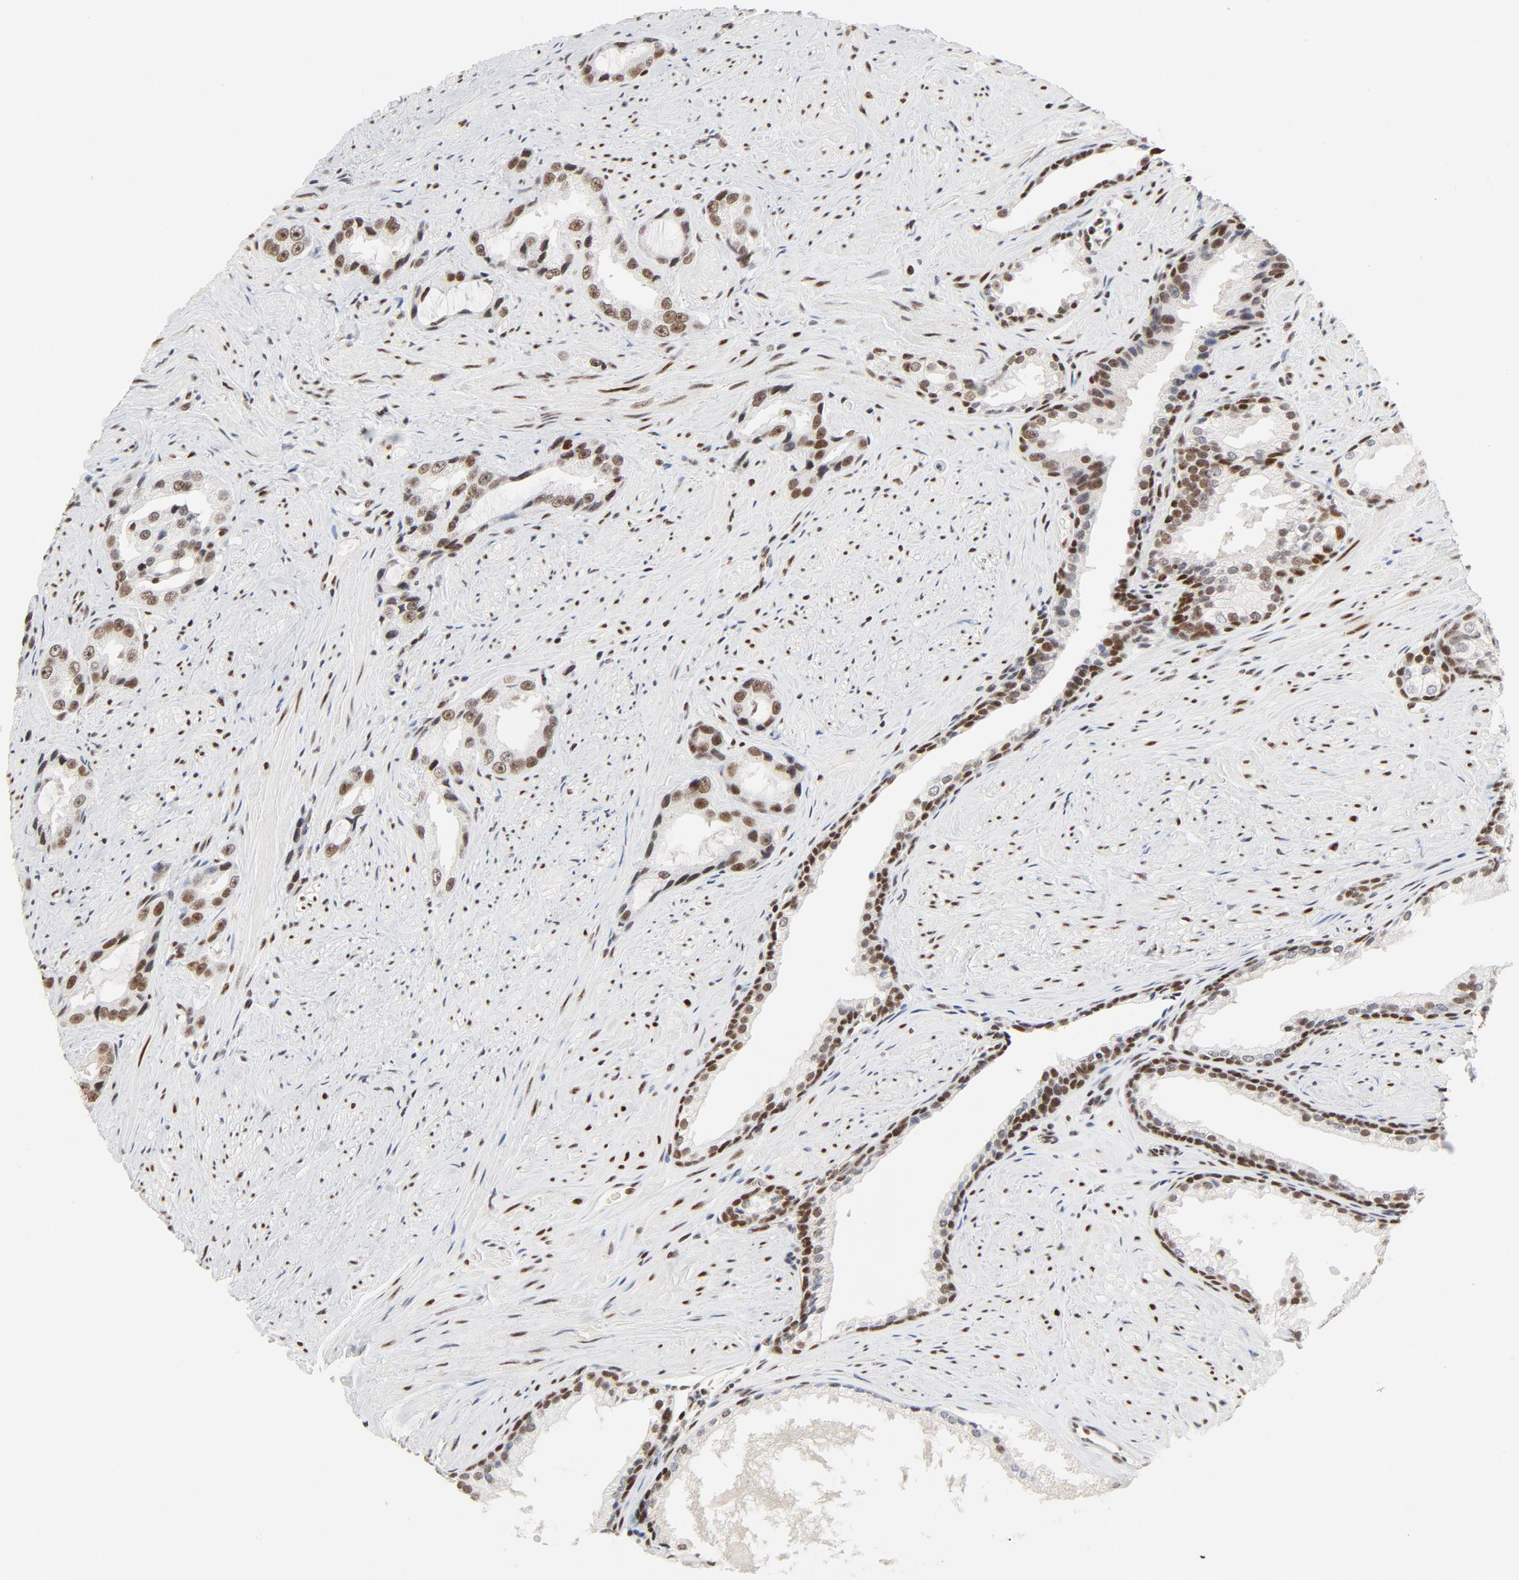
{"staining": {"intensity": "moderate", "quantity": ">75%", "location": "nuclear"}, "tissue": "prostate cancer", "cell_type": "Tumor cells", "image_type": "cancer", "snomed": [{"axis": "morphology", "description": "Adenocarcinoma, Medium grade"}, {"axis": "topography", "description": "Prostate"}], "caption": "Moderate nuclear positivity for a protein is seen in approximately >75% of tumor cells of prostate cancer using immunohistochemistry (IHC).", "gene": "GTF2H1", "patient": {"sex": "male", "age": 60}}